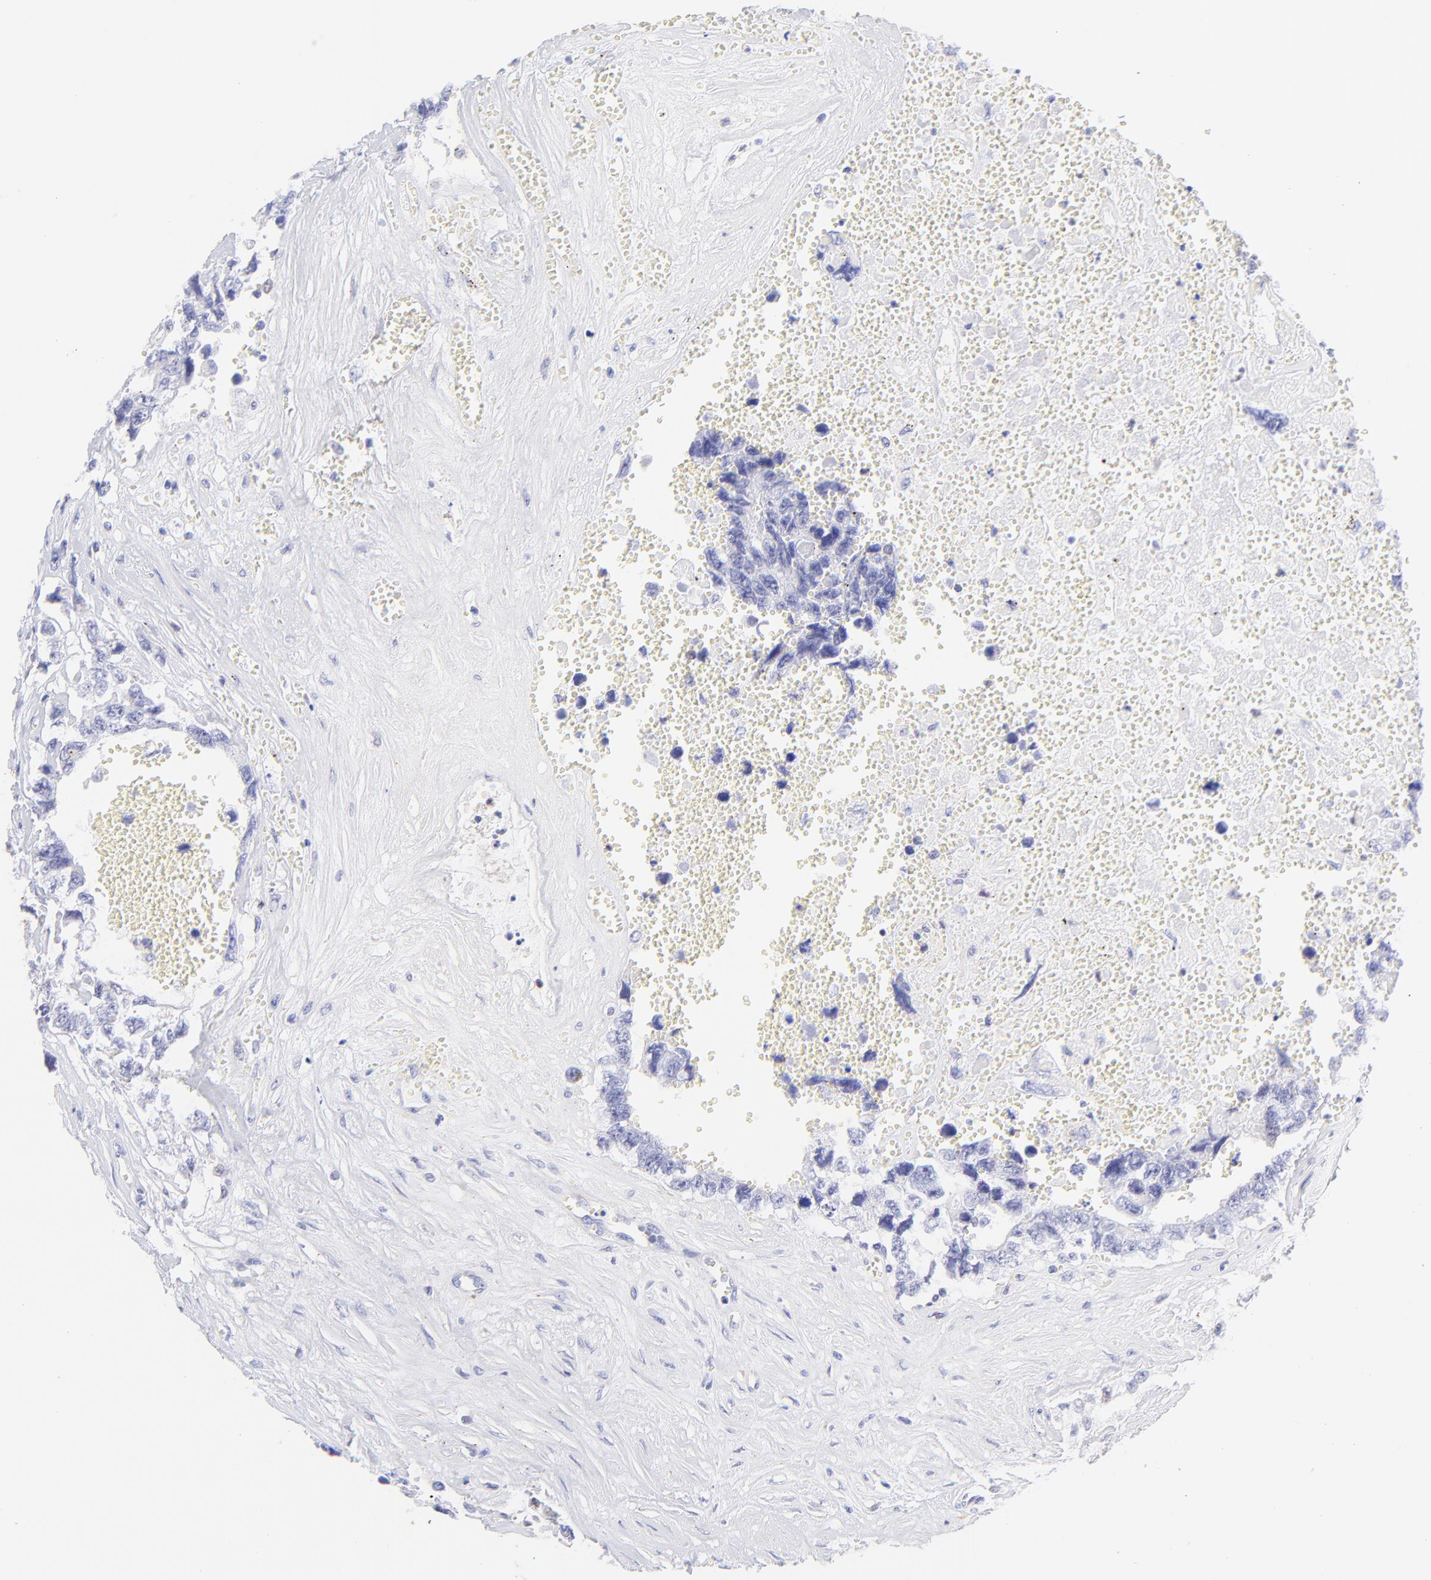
{"staining": {"intensity": "negative", "quantity": "none", "location": "none"}, "tissue": "testis cancer", "cell_type": "Tumor cells", "image_type": "cancer", "snomed": [{"axis": "morphology", "description": "Carcinoma, Embryonal, NOS"}, {"axis": "topography", "description": "Testis"}], "caption": "An immunohistochemistry (IHC) photomicrograph of testis cancer (embryonal carcinoma) is shown. There is no staining in tumor cells of testis cancer (embryonal carcinoma).", "gene": "IRAG2", "patient": {"sex": "male", "age": 31}}